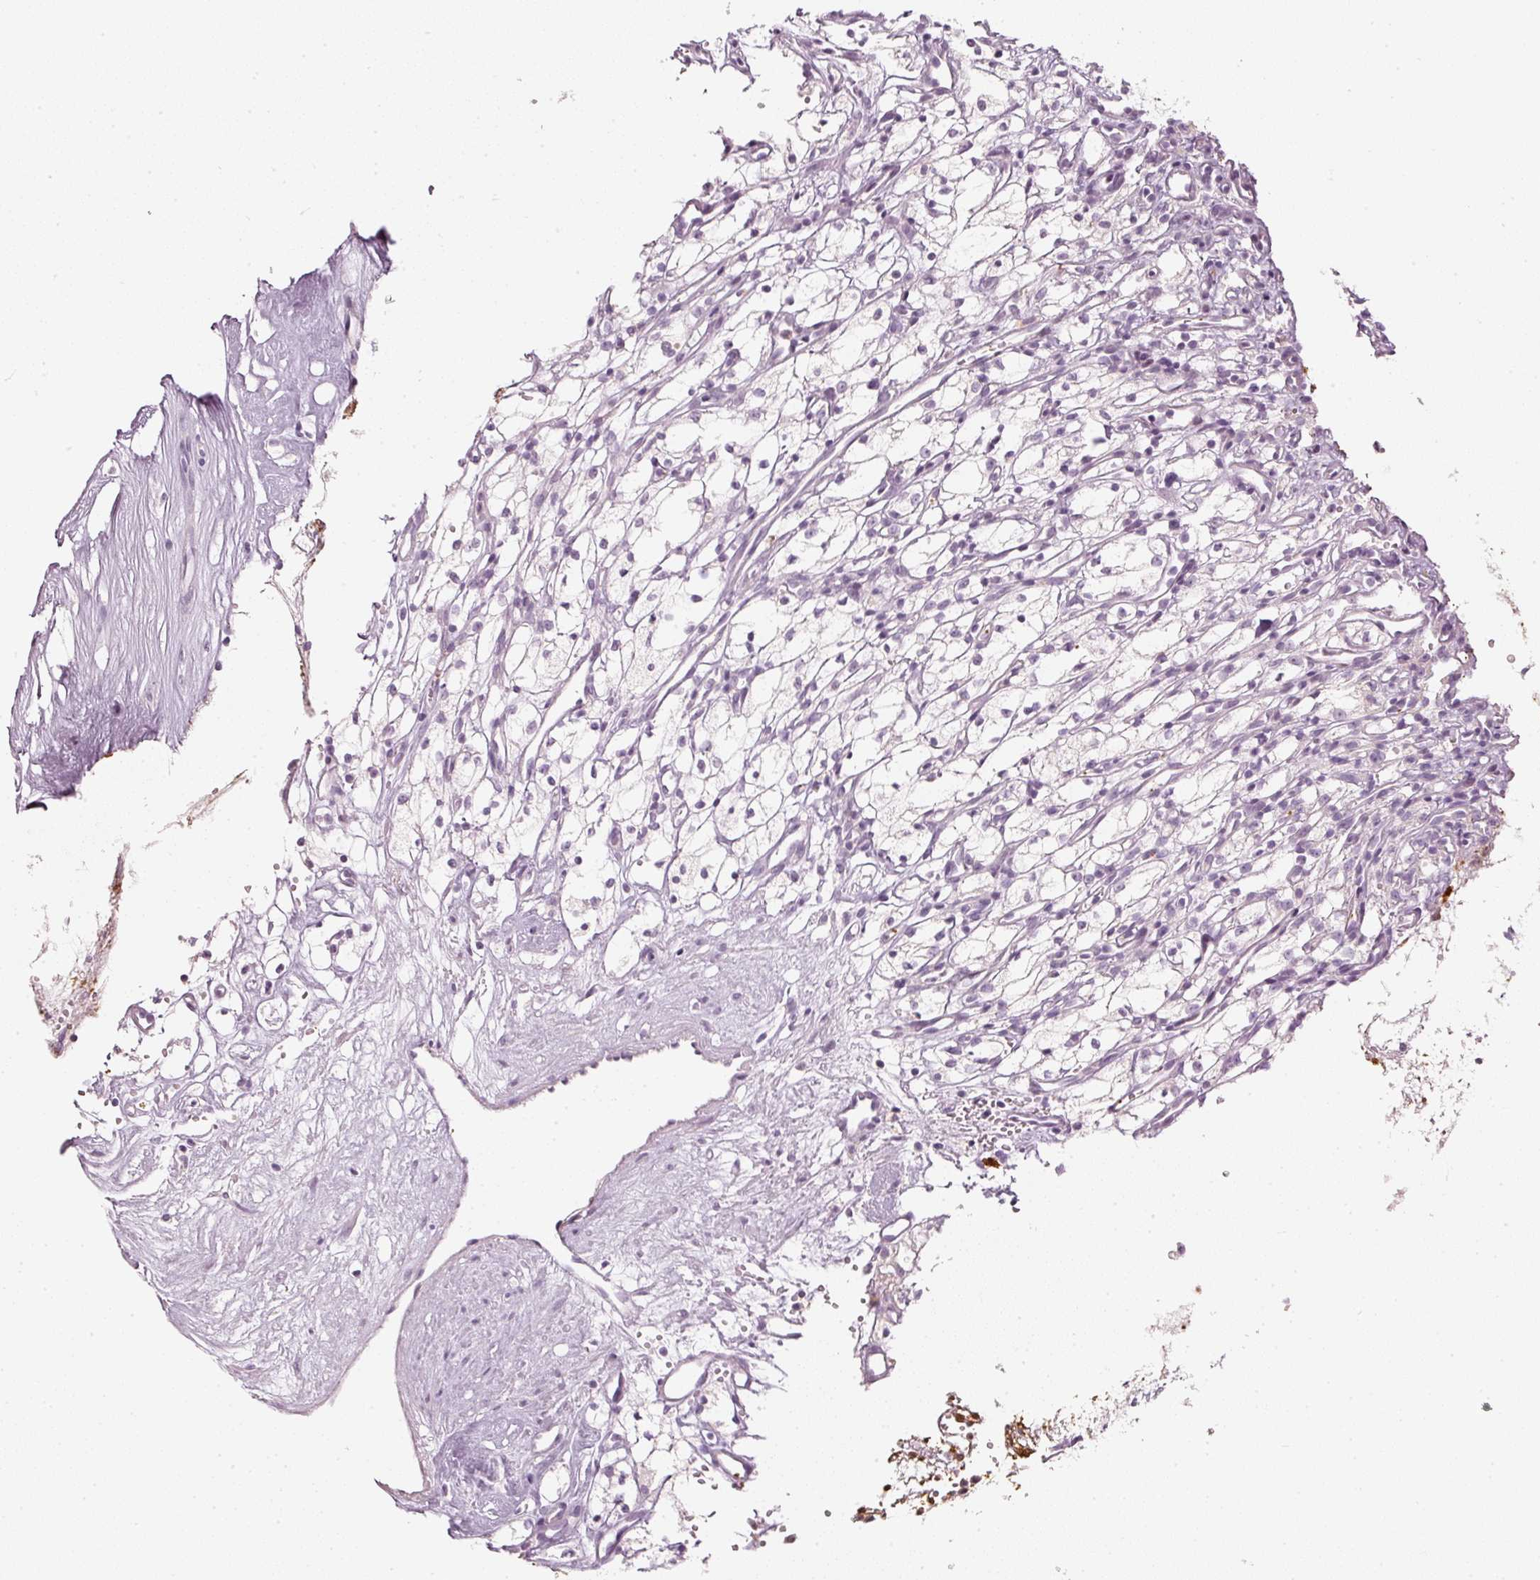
{"staining": {"intensity": "negative", "quantity": "none", "location": "none"}, "tissue": "renal cancer", "cell_type": "Tumor cells", "image_type": "cancer", "snomed": [{"axis": "morphology", "description": "Adenocarcinoma, NOS"}, {"axis": "topography", "description": "Kidney"}], "caption": "Tumor cells are negative for protein expression in human renal cancer (adenocarcinoma).", "gene": "LECT2", "patient": {"sex": "male", "age": 59}}